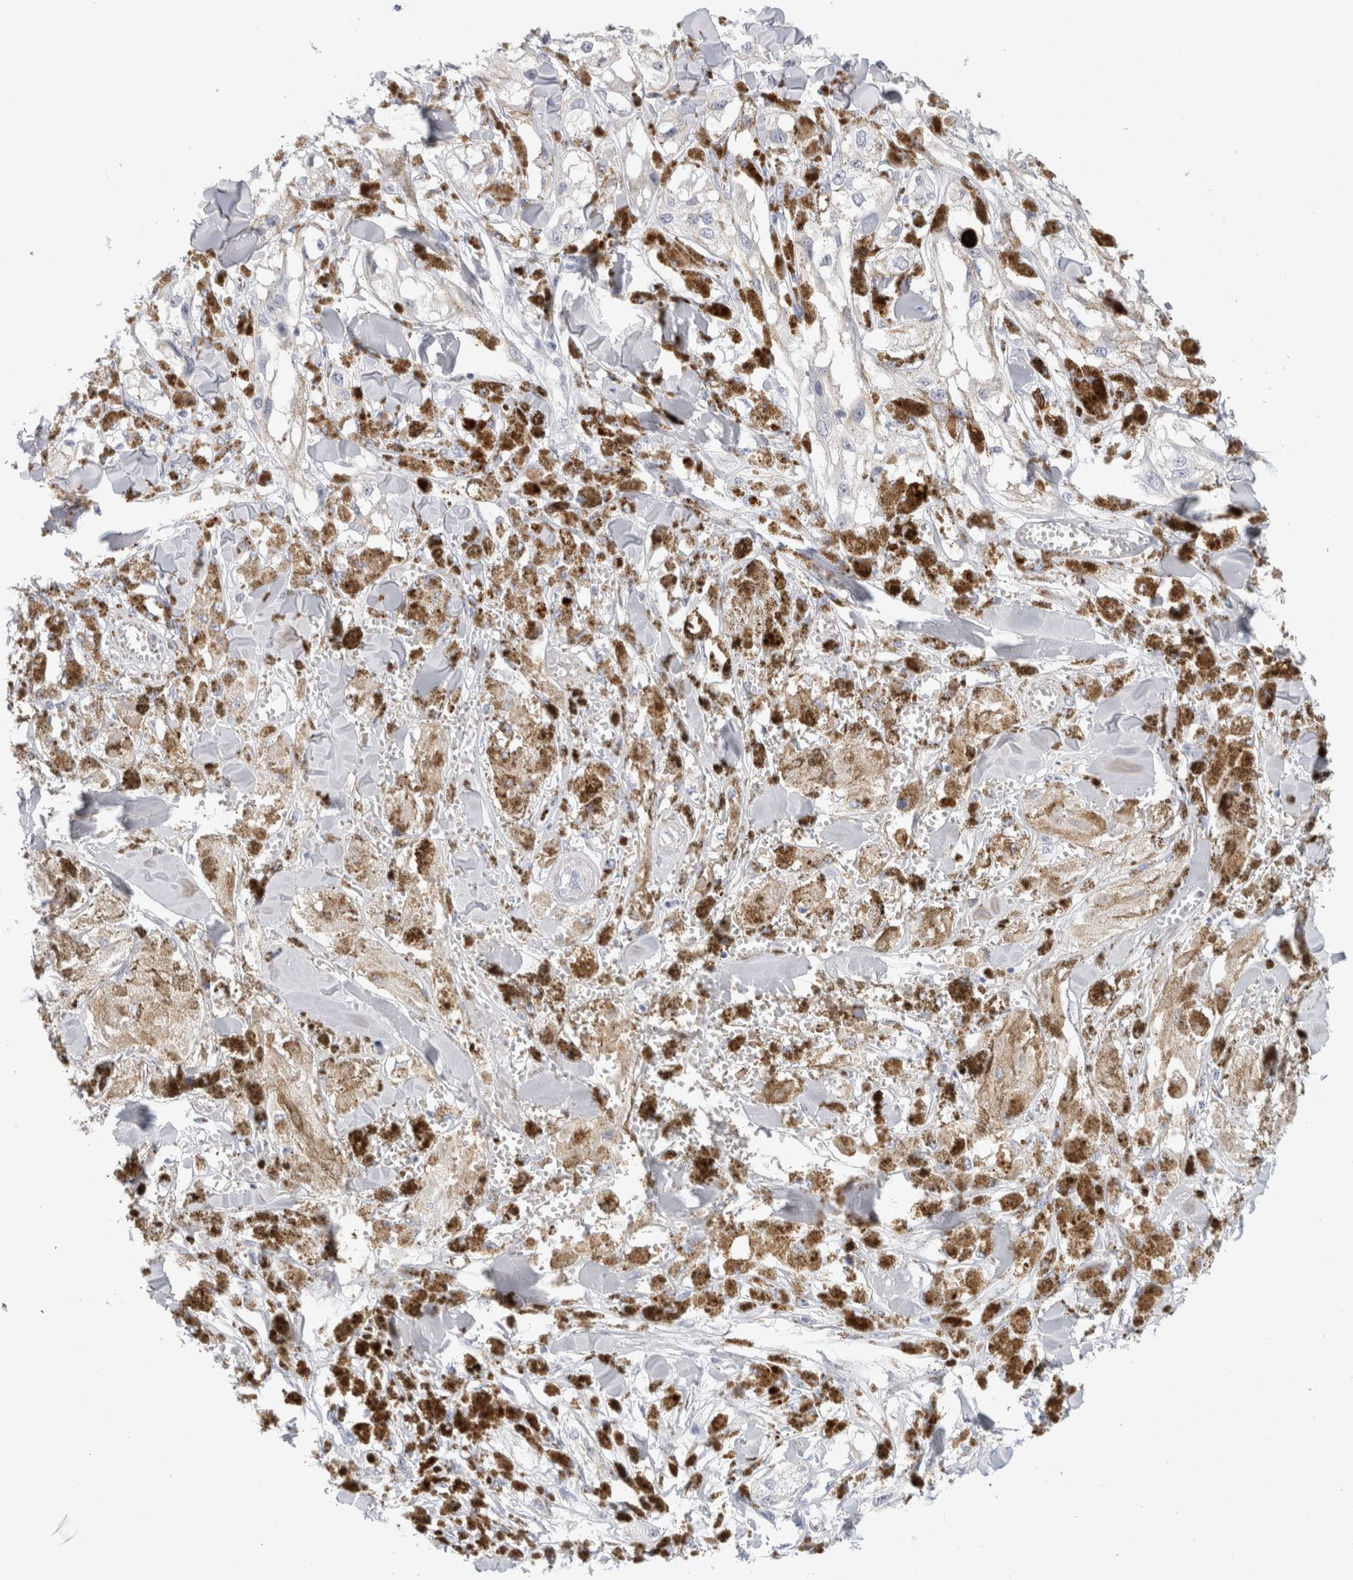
{"staining": {"intensity": "negative", "quantity": "none", "location": "none"}, "tissue": "melanoma", "cell_type": "Tumor cells", "image_type": "cancer", "snomed": [{"axis": "morphology", "description": "Malignant melanoma, NOS"}, {"axis": "topography", "description": "Skin"}], "caption": "An image of human melanoma is negative for staining in tumor cells.", "gene": "CD38", "patient": {"sex": "male", "age": 88}}